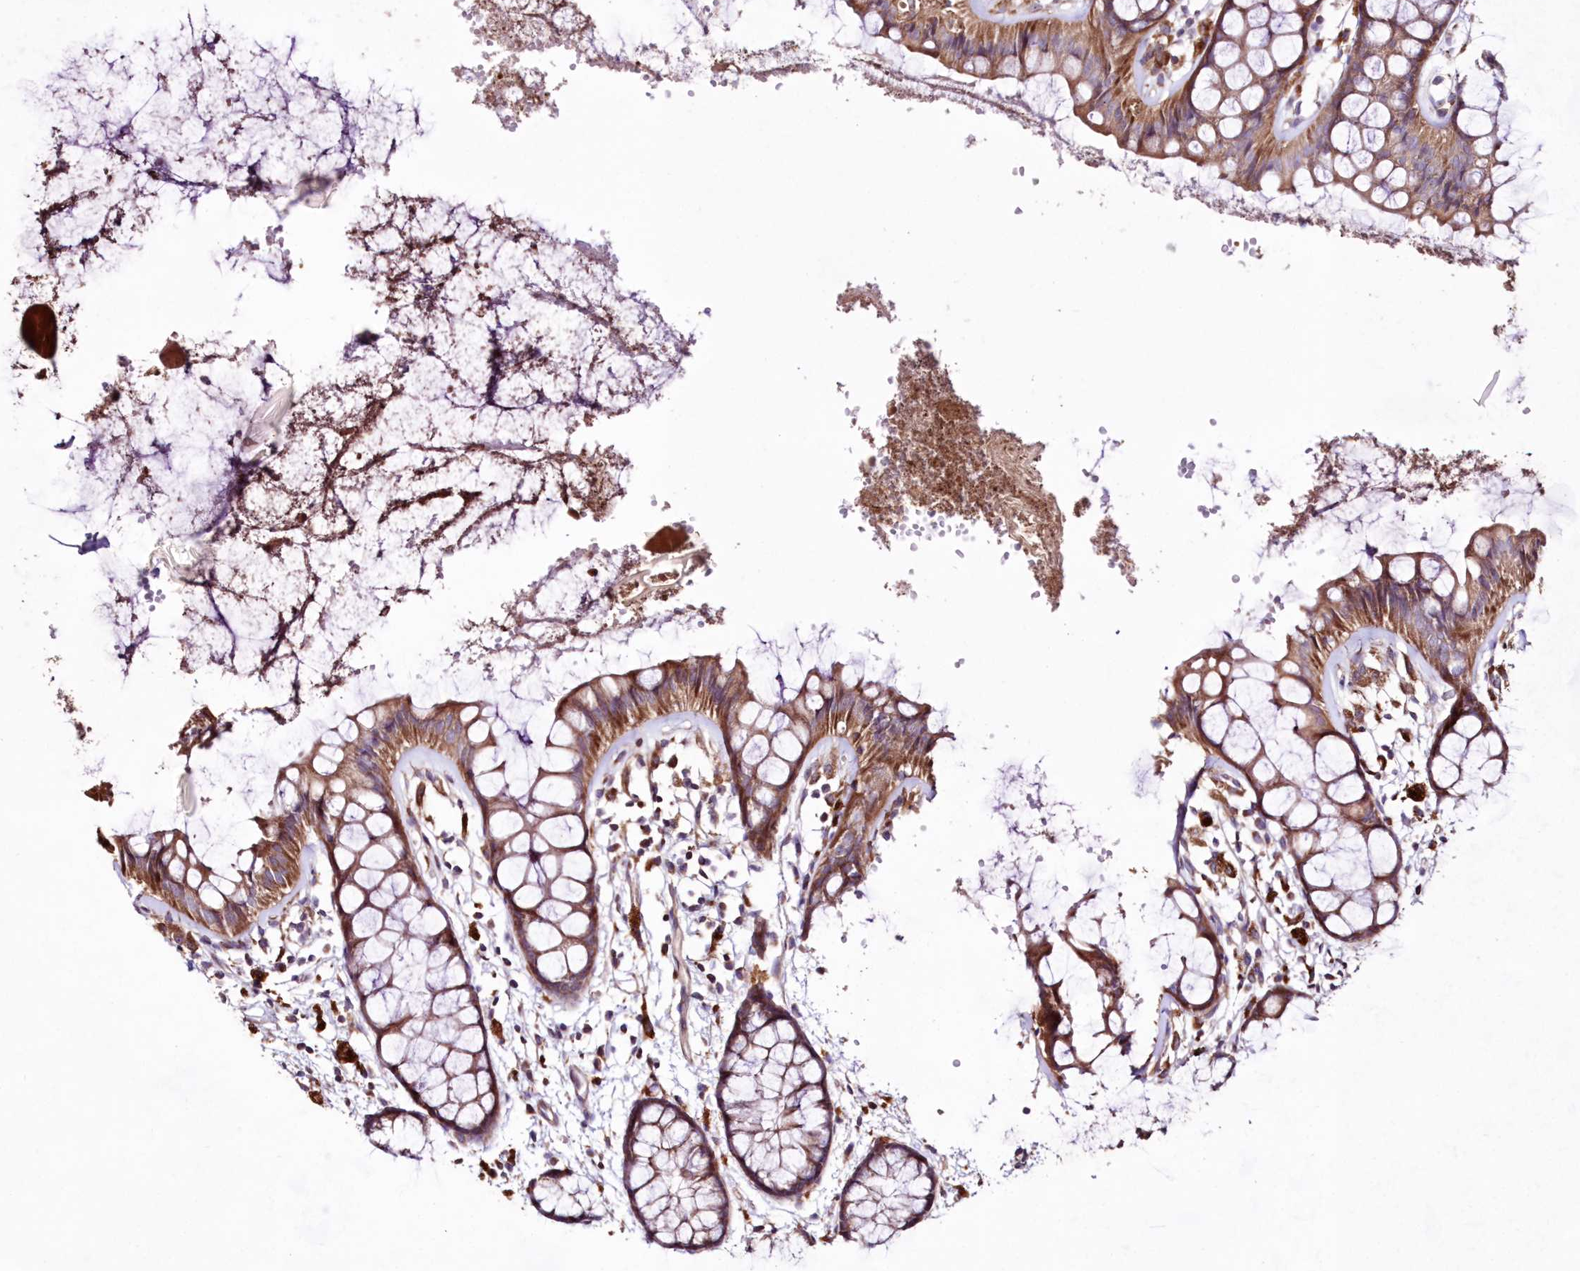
{"staining": {"intensity": "moderate", "quantity": ">75%", "location": "cytoplasmic/membranous"}, "tissue": "rectum", "cell_type": "Glandular cells", "image_type": "normal", "snomed": [{"axis": "morphology", "description": "Normal tissue, NOS"}, {"axis": "topography", "description": "Rectum"}], "caption": "The photomicrograph demonstrates a brown stain indicating the presence of a protein in the cytoplasmic/membranous of glandular cells in rectum. (IHC, brightfield microscopy, high magnification).", "gene": "HADHB", "patient": {"sex": "female", "age": 66}}